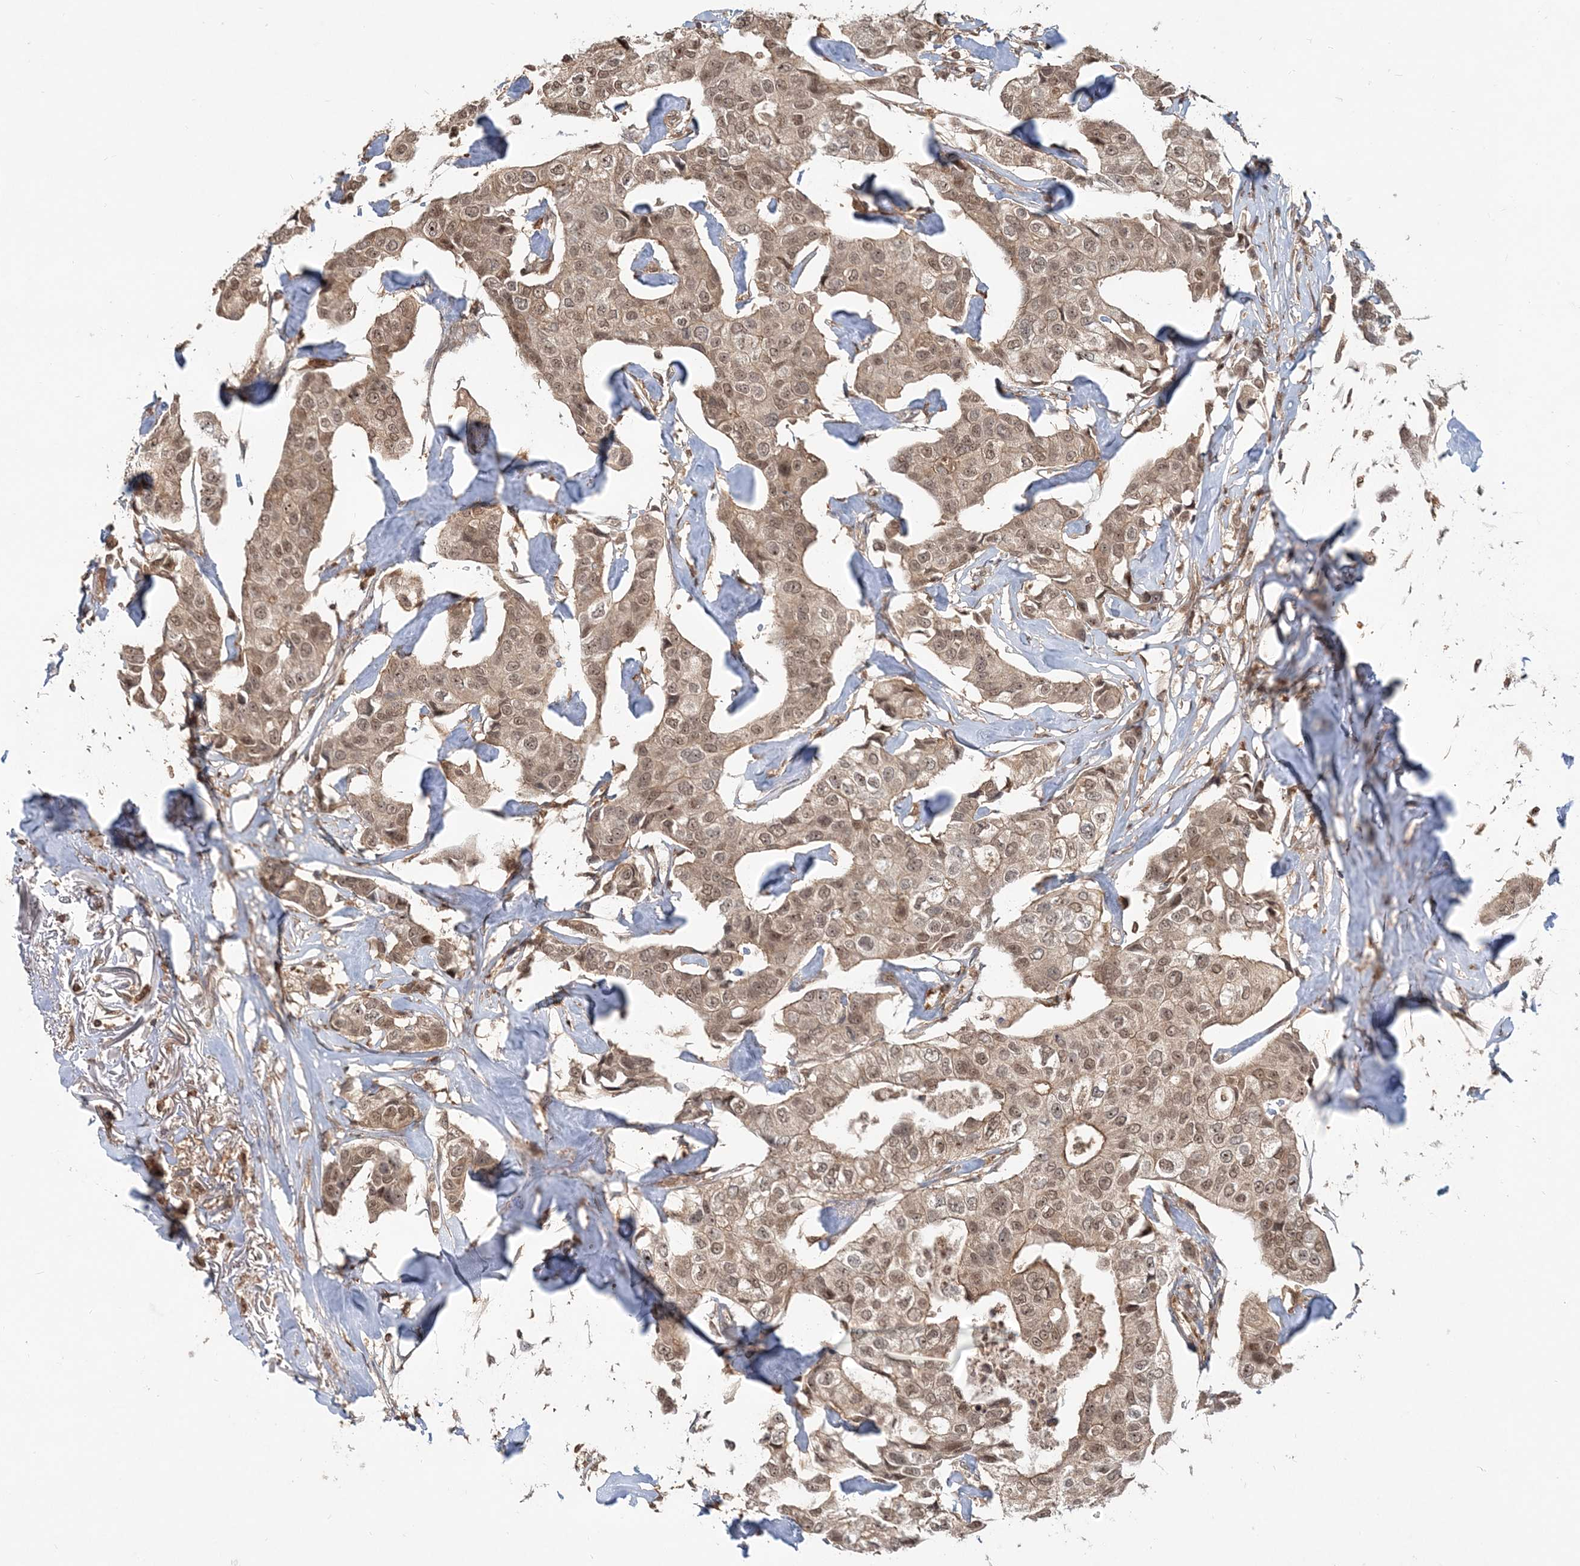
{"staining": {"intensity": "moderate", "quantity": ">75%", "location": "cytoplasmic/membranous,nuclear"}, "tissue": "breast cancer", "cell_type": "Tumor cells", "image_type": "cancer", "snomed": [{"axis": "morphology", "description": "Duct carcinoma"}, {"axis": "topography", "description": "Breast"}], "caption": "Approximately >75% of tumor cells in breast cancer (infiltrating ductal carcinoma) exhibit moderate cytoplasmic/membranous and nuclear protein expression as visualized by brown immunohistochemical staining.", "gene": "CAB39", "patient": {"sex": "female", "age": 80}}